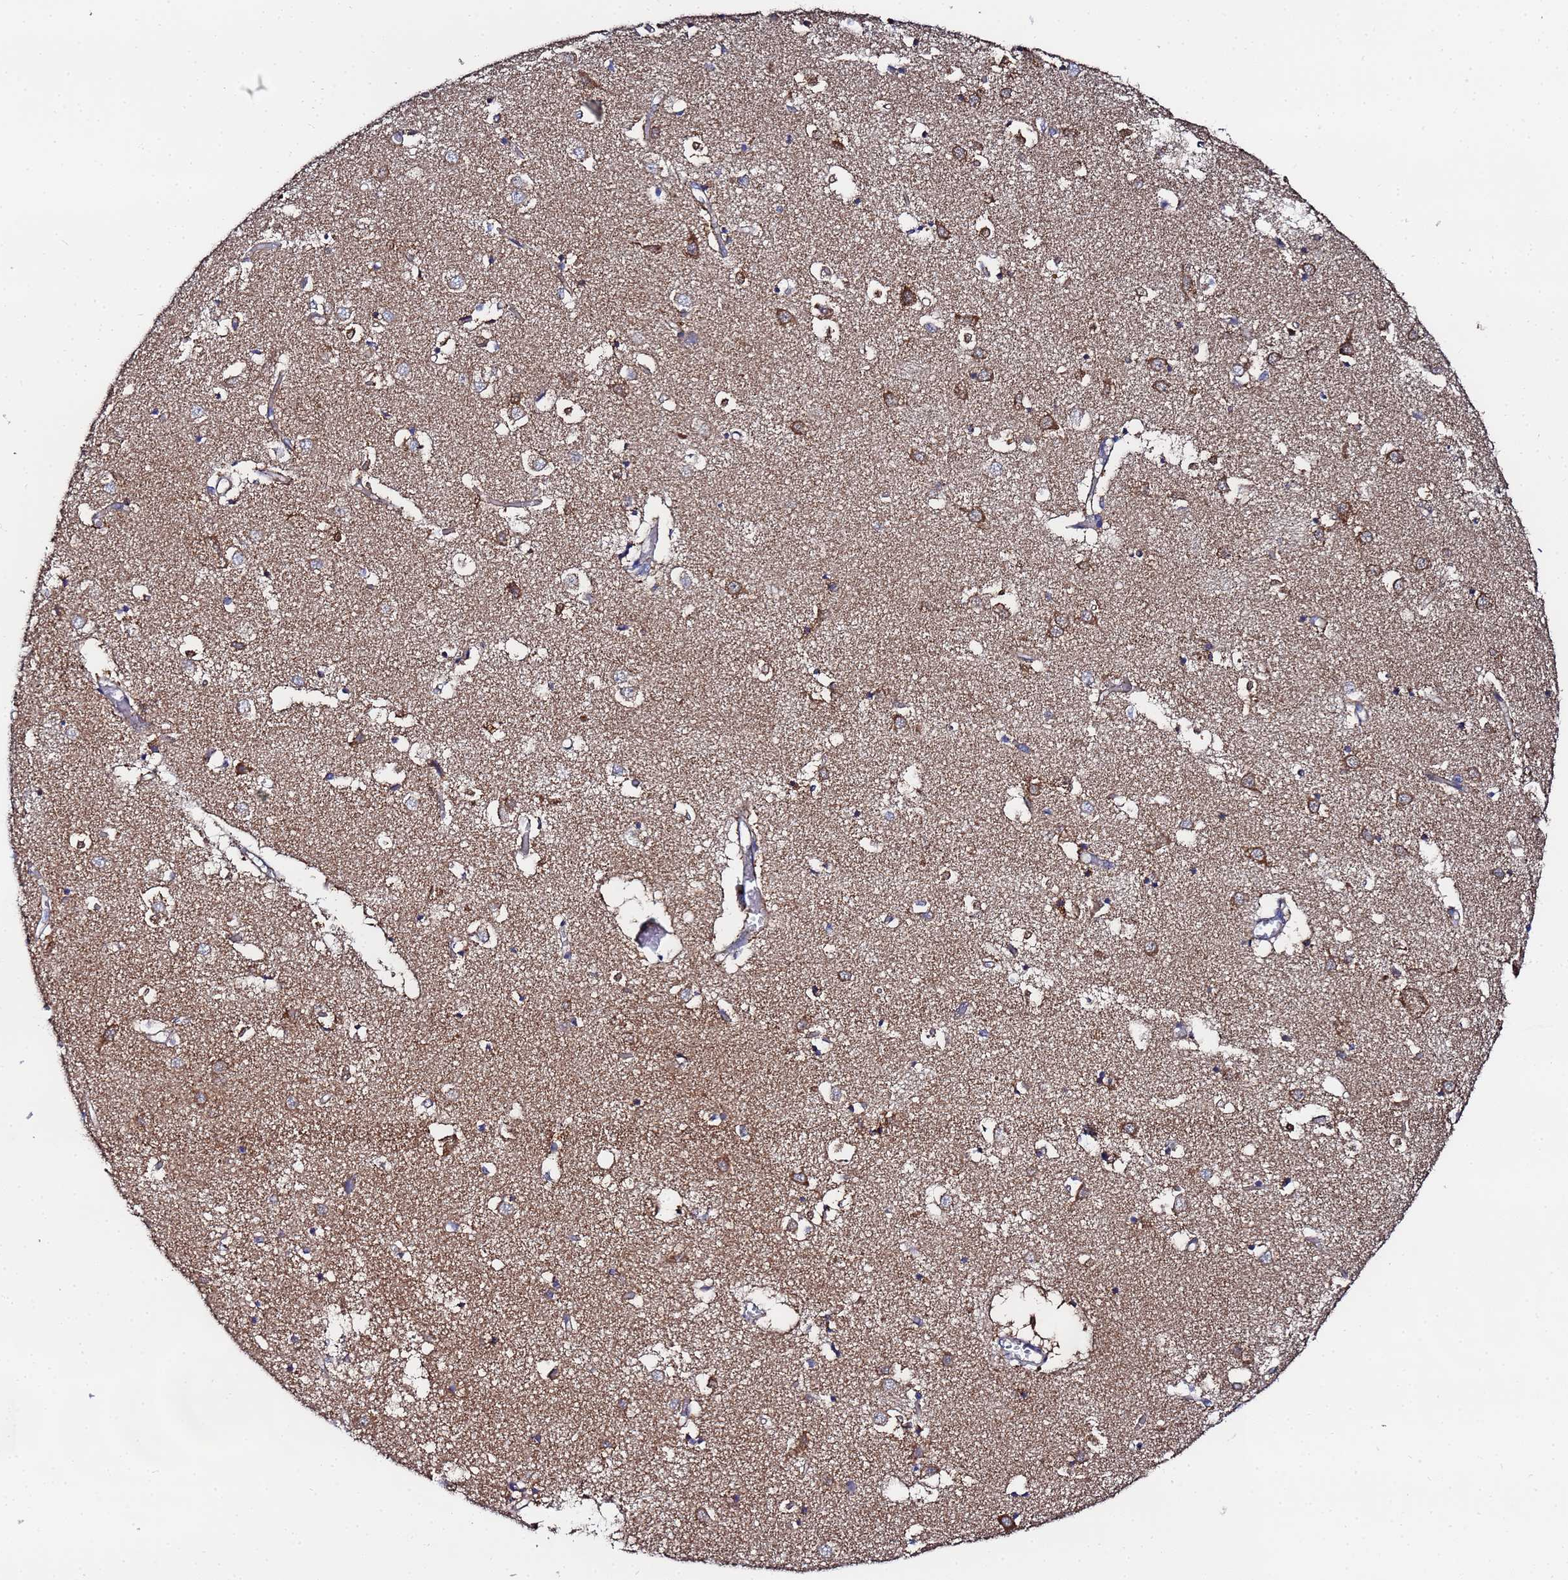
{"staining": {"intensity": "moderate", "quantity": "25%-75%", "location": "cytoplasmic/membranous"}, "tissue": "caudate", "cell_type": "Glial cells", "image_type": "normal", "snomed": [{"axis": "morphology", "description": "Normal tissue, NOS"}, {"axis": "topography", "description": "Lateral ventricle wall"}], "caption": "Protein expression analysis of unremarkable caudate reveals moderate cytoplasmic/membranous staining in approximately 25%-75% of glial cells. The protein of interest is shown in brown color, while the nuclei are stained blue.", "gene": "FAHD2A", "patient": {"sex": "male", "age": 70}}